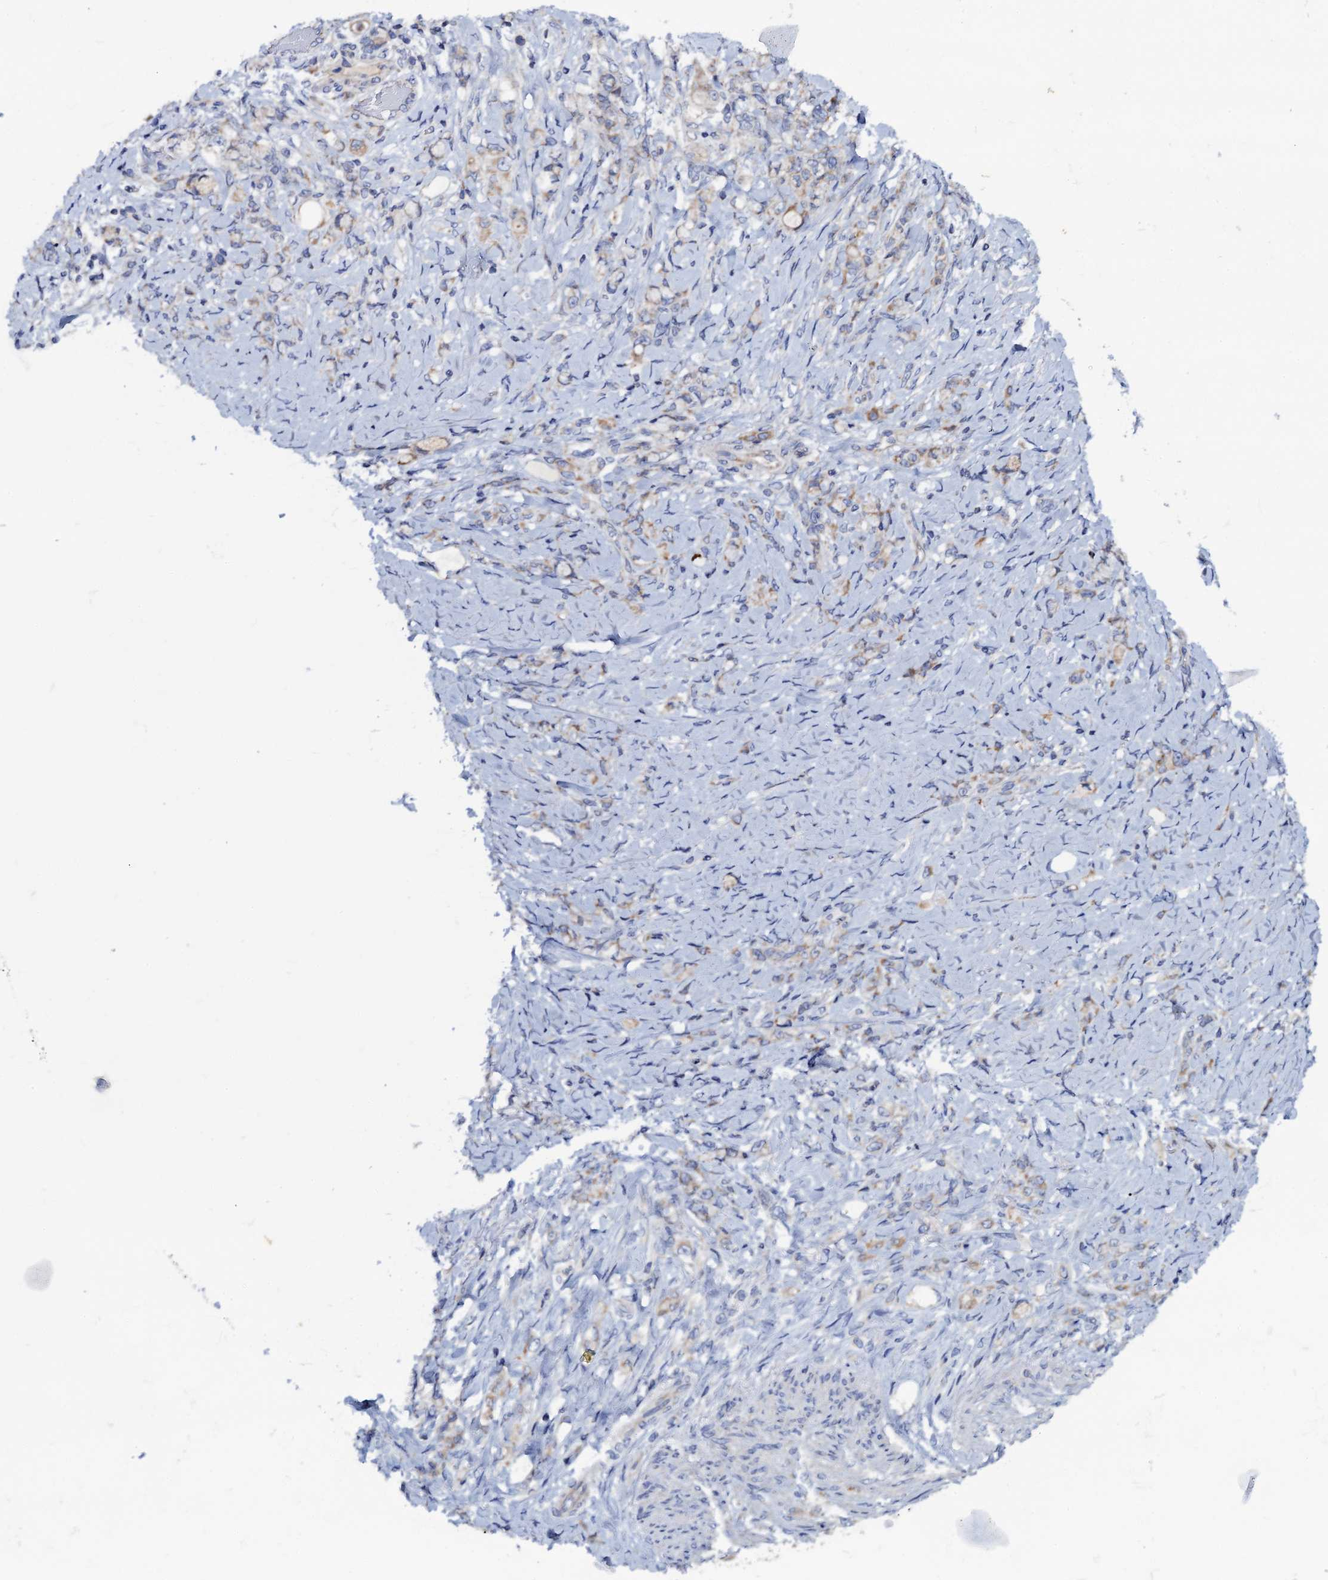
{"staining": {"intensity": "weak", "quantity": "<25%", "location": "cytoplasmic/membranous"}, "tissue": "stomach cancer", "cell_type": "Tumor cells", "image_type": "cancer", "snomed": [{"axis": "morphology", "description": "Adenocarcinoma, NOS"}, {"axis": "topography", "description": "Stomach"}], "caption": "Human stomach cancer stained for a protein using IHC exhibits no staining in tumor cells.", "gene": "MRPL48", "patient": {"sex": "female", "age": 79}}